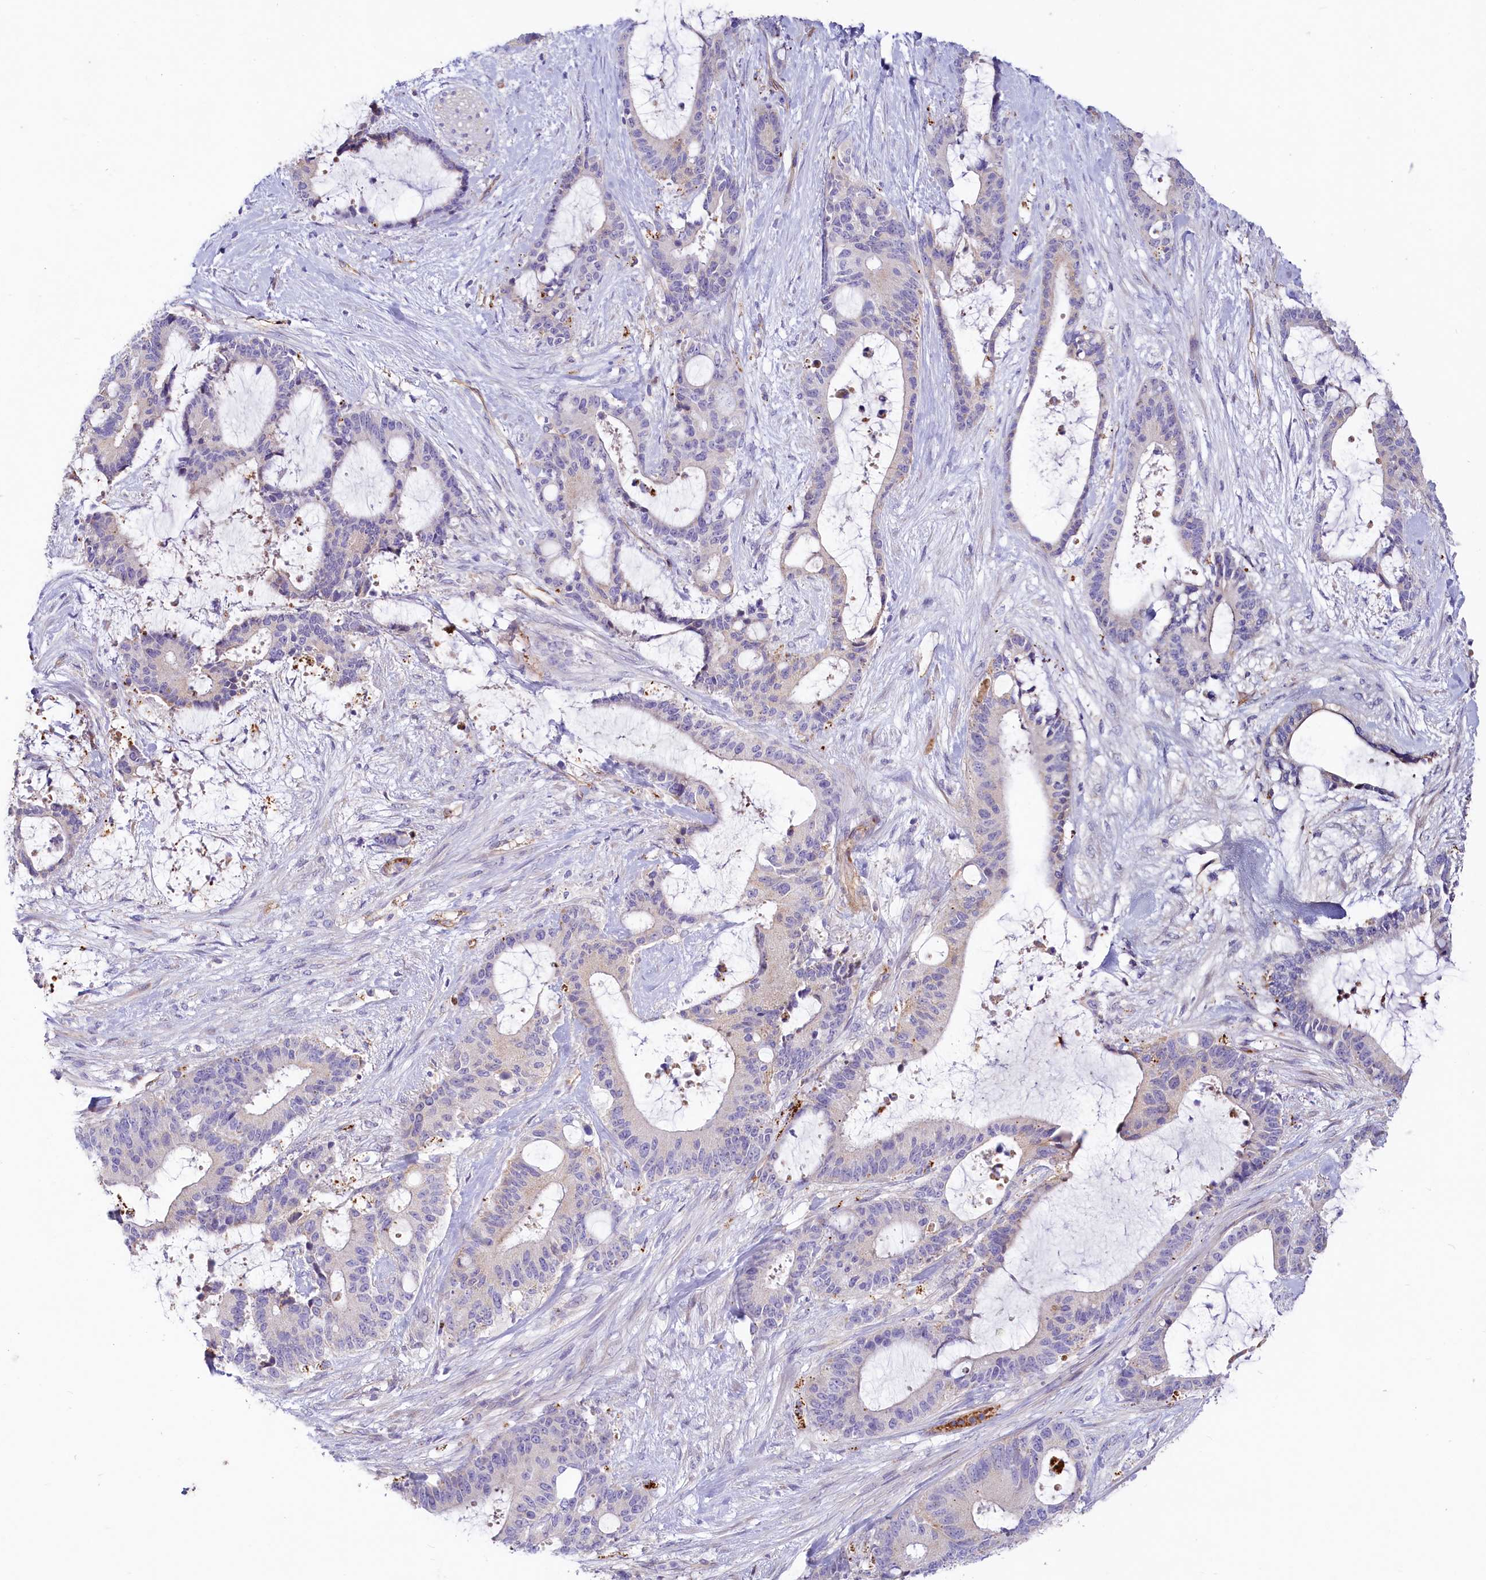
{"staining": {"intensity": "moderate", "quantity": "<25%", "location": "cytoplasmic/membranous"}, "tissue": "liver cancer", "cell_type": "Tumor cells", "image_type": "cancer", "snomed": [{"axis": "morphology", "description": "Normal tissue, NOS"}, {"axis": "morphology", "description": "Cholangiocarcinoma"}, {"axis": "topography", "description": "Liver"}, {"axis": "topography", "description": "Peripheral nerve tissue"}], "caption": "The histopathology image reveals staining of liver cancer, revealing moderate cytoplasmic/membranous protein staining (brown color) within tumor cells. (DAB (3,3'-diaminobenzidine) IHC, brown staining for protein, blue staining for nuclei).", "gene": "LMOD3", "patient": {"sex": "female", "age": 73}}